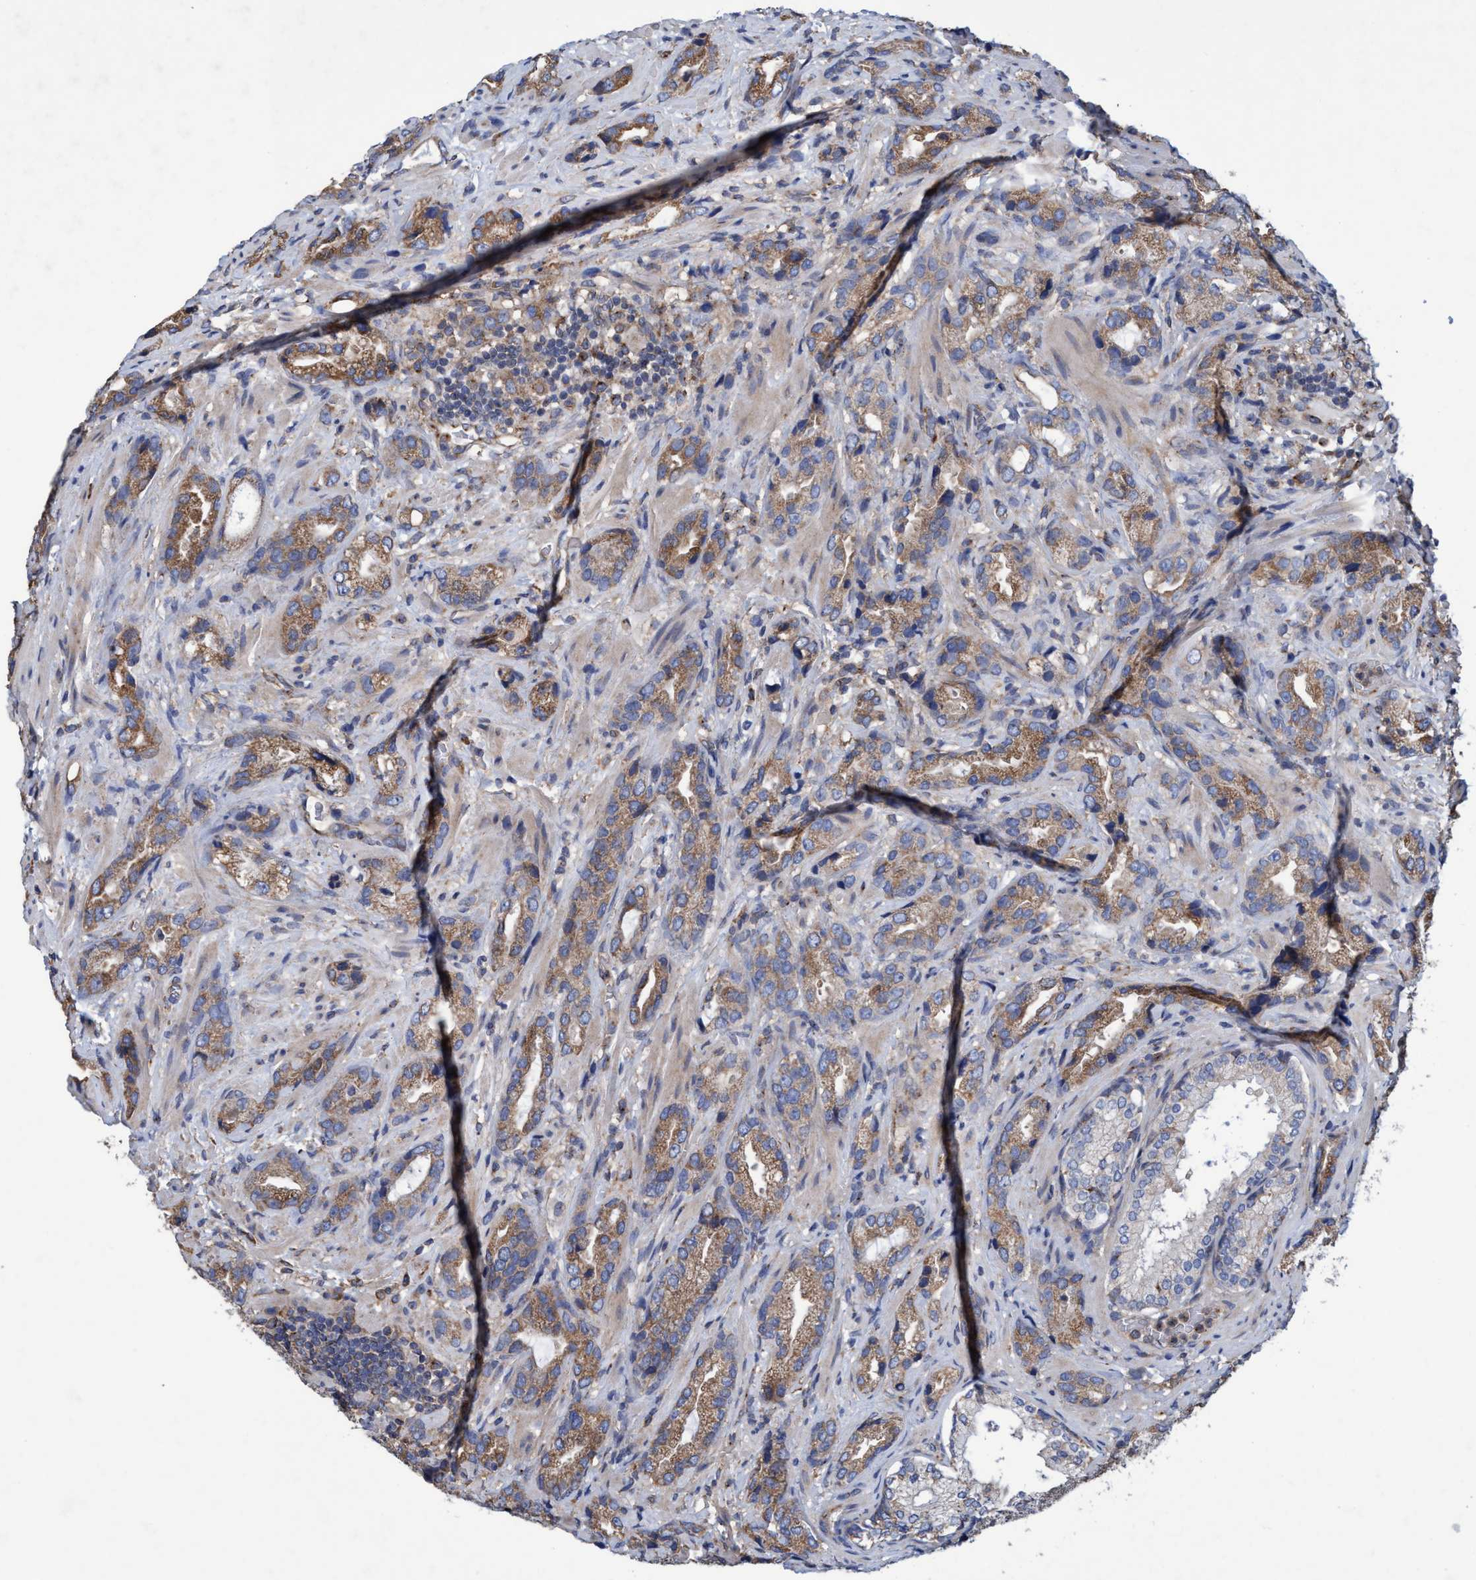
{"staining": {"intensity": "moderate", "quantity": ">75%", "location": "cytoplasmic/membranous"}, "tissue": "prostate cancer", "cell_type": "Tumor cells", "image_type": "cancer", "snomed": [{"axis": "morphology", "description": "Adenocarcinoma, High grade"}, {"axis": "topography", "description": "Prostate"}], "caption": "A histopathology image of human prostate cancer (high-grade adenocarcinoma) stained for a protein reveals moderate cytoplasmic/membranous brown staining in tumor cells. (Brightfield microscopy of DAB IHC at high magnification).", "gene": "BICD2", "patient": {"sex": "male", "age": 63}}